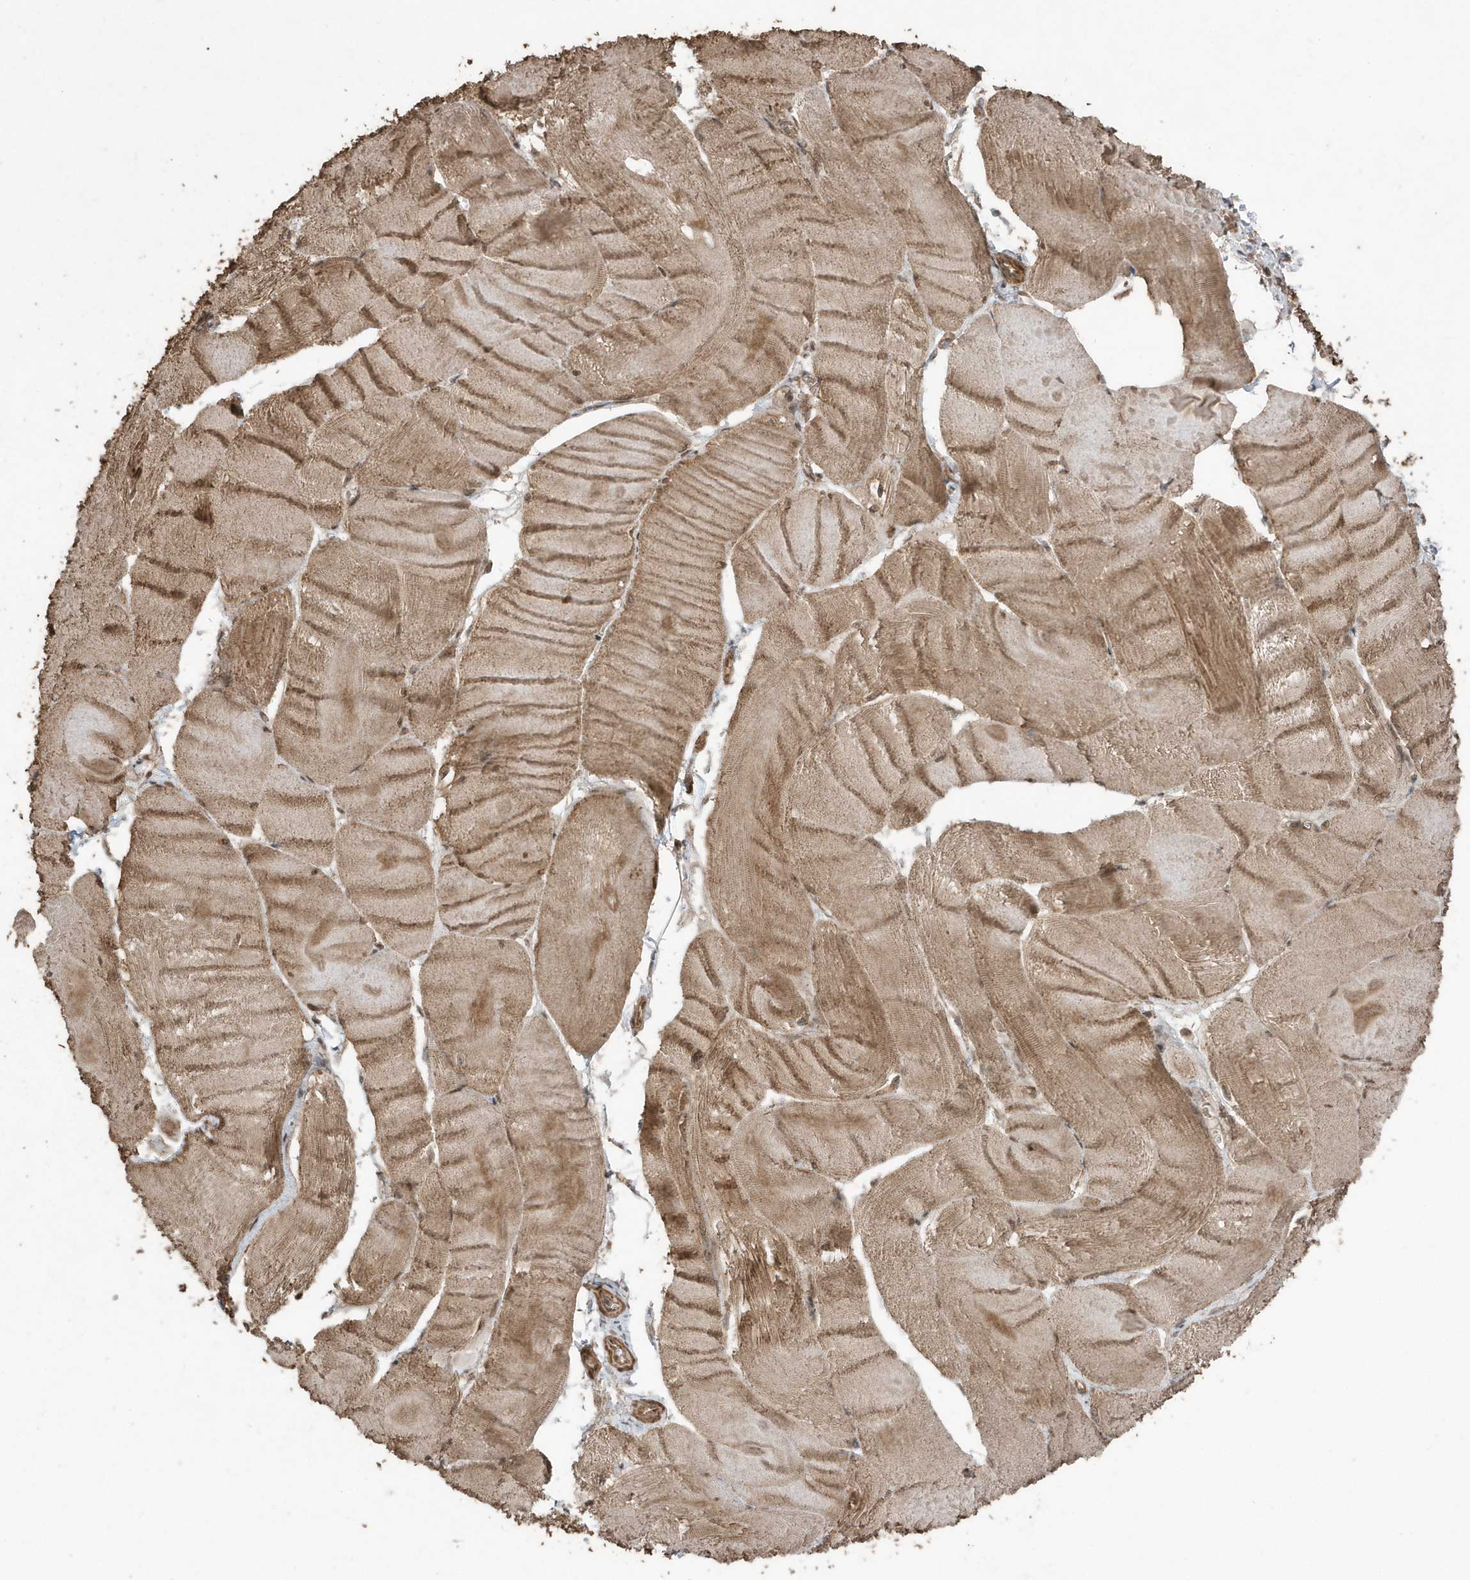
{"staining": {"intensity": "moderate", "quantity": ">75%", "location": "cytoplasmic/membranous"}, "tissue": "skeletal muscle", "cell_type": "Myocytes", "image_type": "normal", "snomed": [{"axis": "morphology", "description": "Normal tissue, NOS"}, {"axis": "morphology", "description": "Basal cell carcinoma"}, {"axis": "topography", "description": "Skeletal muscle"}], "caption": "Skeletal muscle stained with immunohistochemistry (IHC) exhibits moderate cytoplasmic/membranous positivity in about >75% of myocytes. (Brightfield microscopy of DAB IHC at high magnification).", "gene": "PAXBP1", "patient": {"sex": "female", "age": 64}}